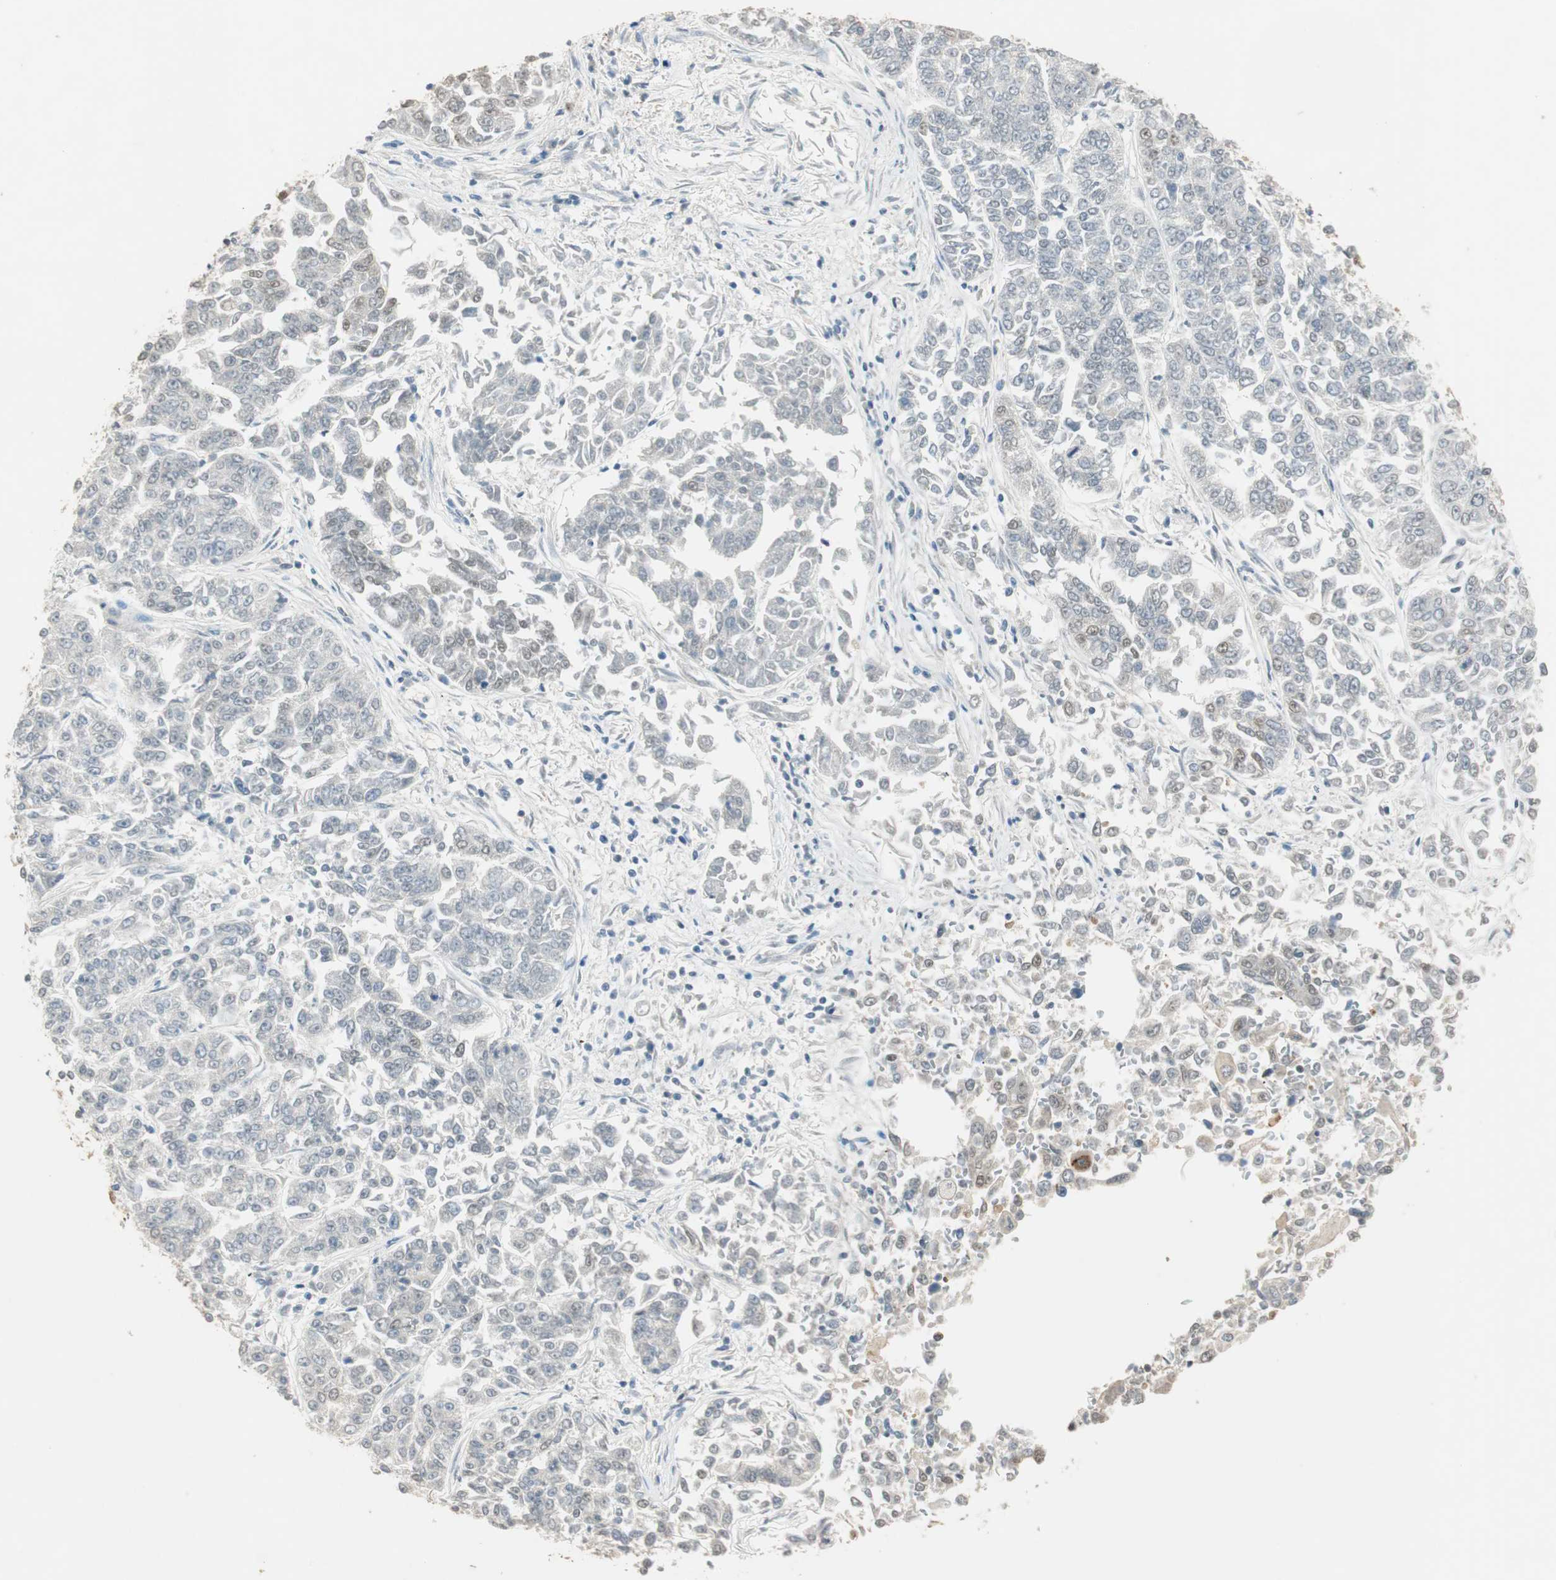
{"staining": {"intensity": "negative", "quantity": "none", "location": "none"}, "tissue": "lung cancer", "cell_type": "Tumor cells", "image_type": "cancer", "snomed": [{"axis": "morphology", "description": "Adenocarcinoma, NOS"}, {"axis": "topography", "description": "Lung"}], "caption": "Immunohistochemistry photomicrograph of human lung adenocarcinoma stained for a protein (brown), which displays no staining in tumor cells.", "gene": "USP5", "patient": {"sex": "male", "age": 84}}